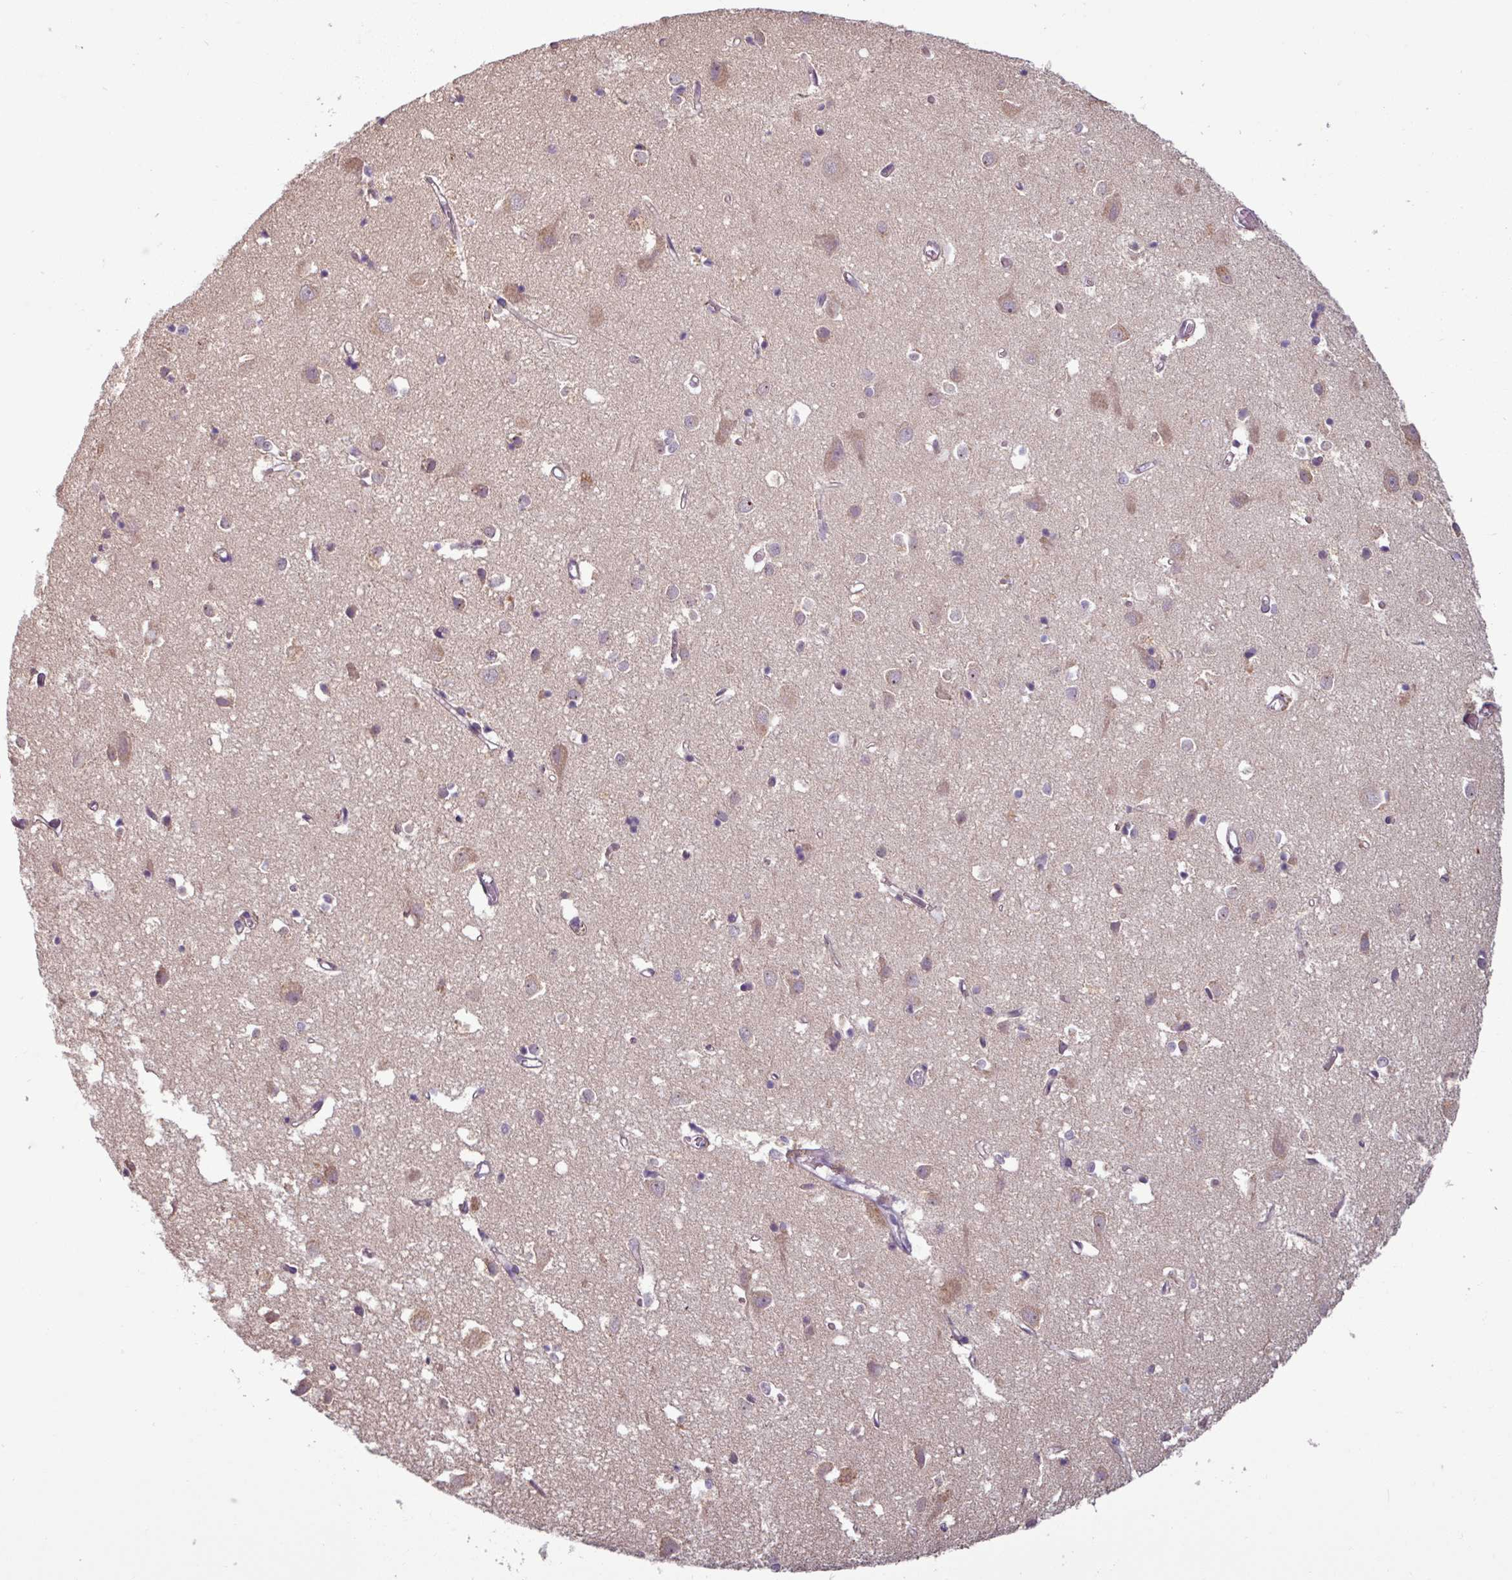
{"staining": {"intensity": "weak", "quantity": ">75%", "location": "cytoplasmic/membranous"}, "tissue": "cerebral cortex", "cell_type": "Endothelial cells", "image_type": "normal", "snomed": [{"axis": "morphology", "description": "Normal tissue, NOS"}, {"axis": "topography", "description": "Cerebral cortex"}], "caption": "Immunohistochemical staining of benign human cerebral cortex demonstrates >75% levels of weak cytoplasmic/membranous protein positivity in approximately >75% of endothelial cells. (brown staining indicates protein expression, while blue staining denotes nuclei).", "gene": "PNMA6A", "patient": {"sex": "male", "age": 70}}